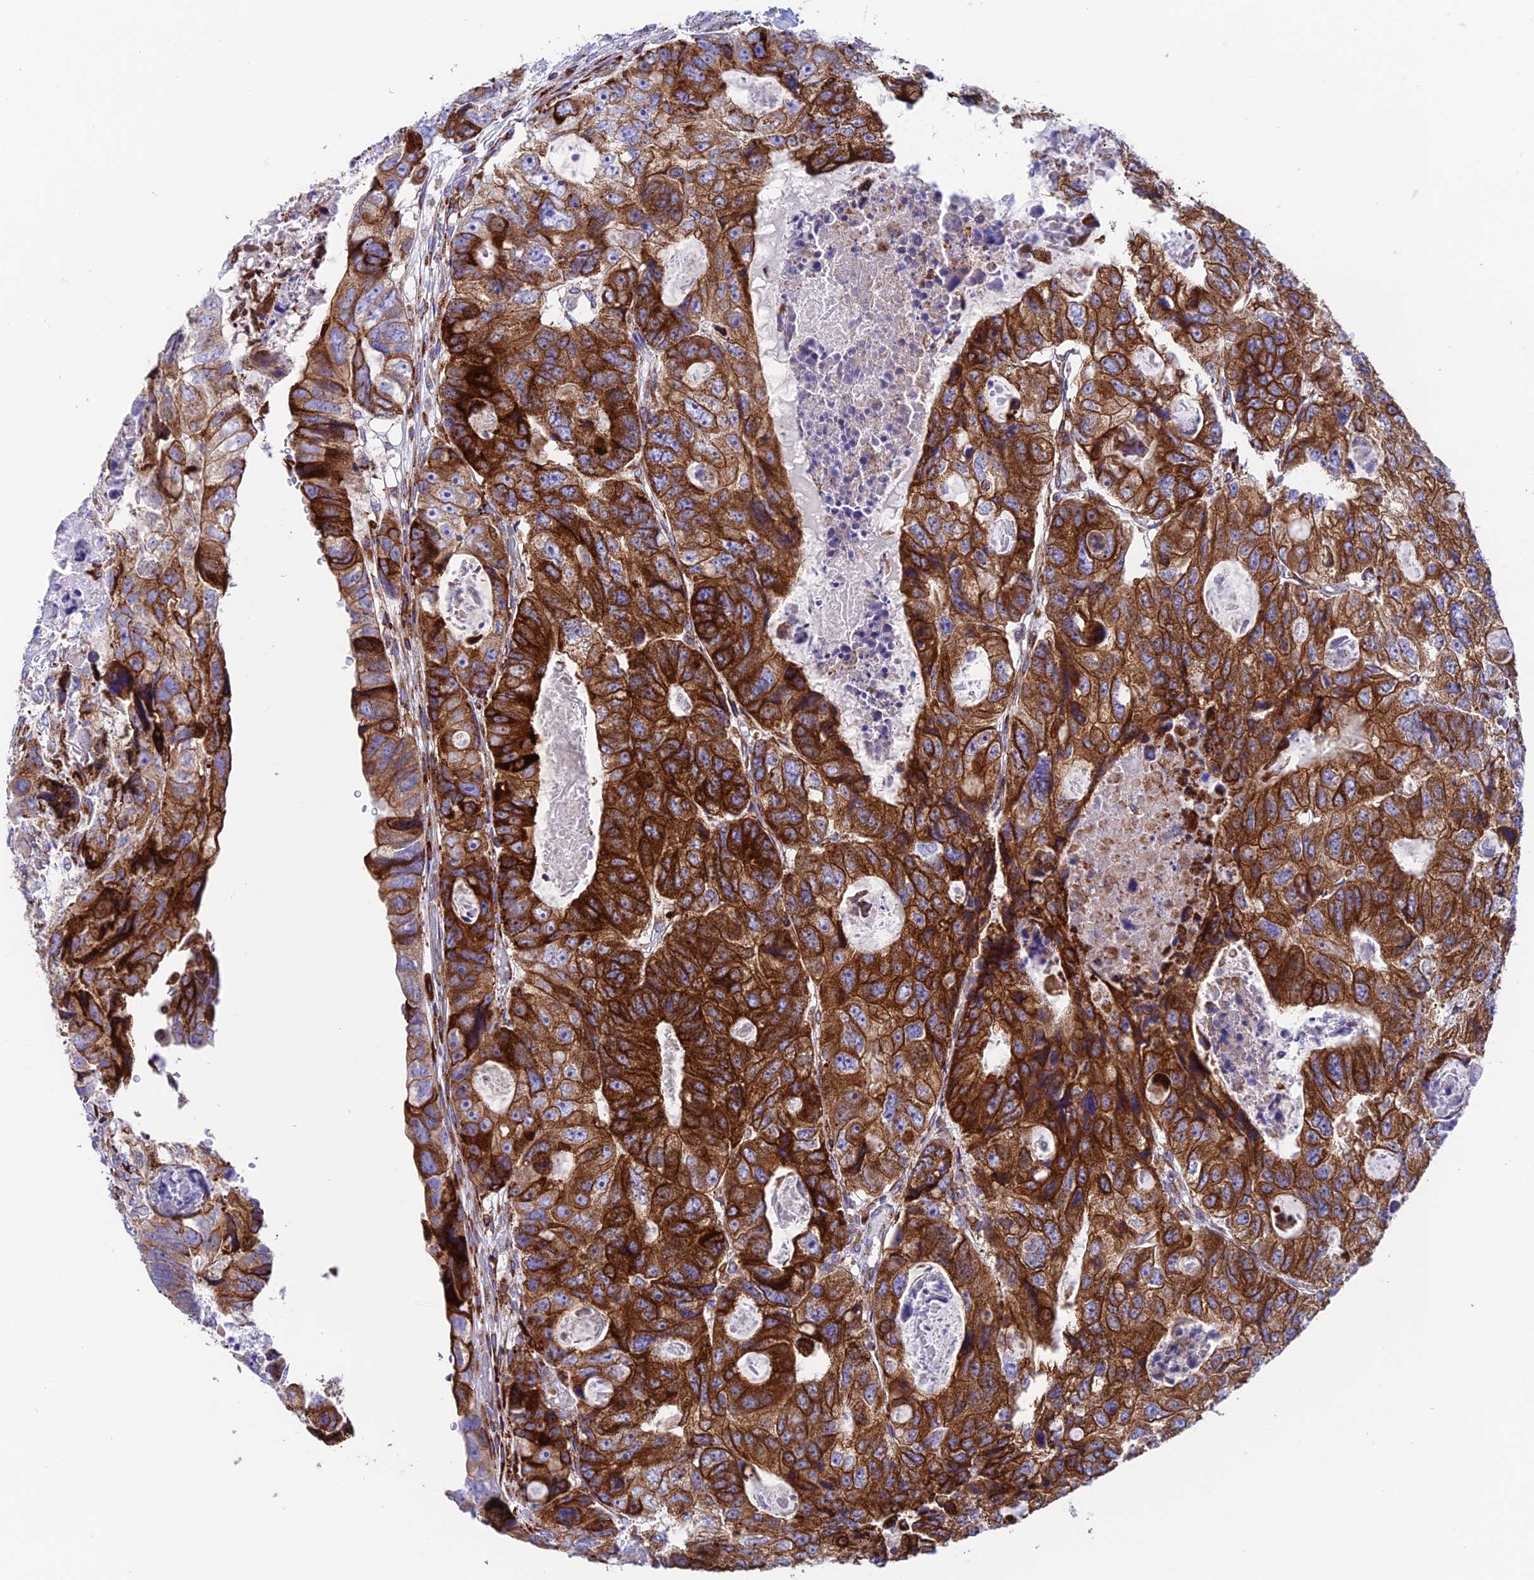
{"staining": {"intensity": "strong", "quantity": ">75%", "location": "cytoplasmic/membranous"}, "tissue": "colorectal cancer", "cell_type": "Tumor cells", "image_type": "cancer", "snomed": [{"axis": "morphology", "description": "Adenocarcinoma, NOS"}, {"axis": "topography", "description": "Rectum"}], "caption": "IHC micrograph of neoplastic tissue: human adenocarcinoma (colorectal) stained using IHC shows high levels of strong protein expression localized specifically in the cytoplasmic/membranous of tumor cells, appearing as a cytoplasmic/membranous brown color.", "gene": "TUBGCP6", "patient": {"sex": "male", "age": 59}}